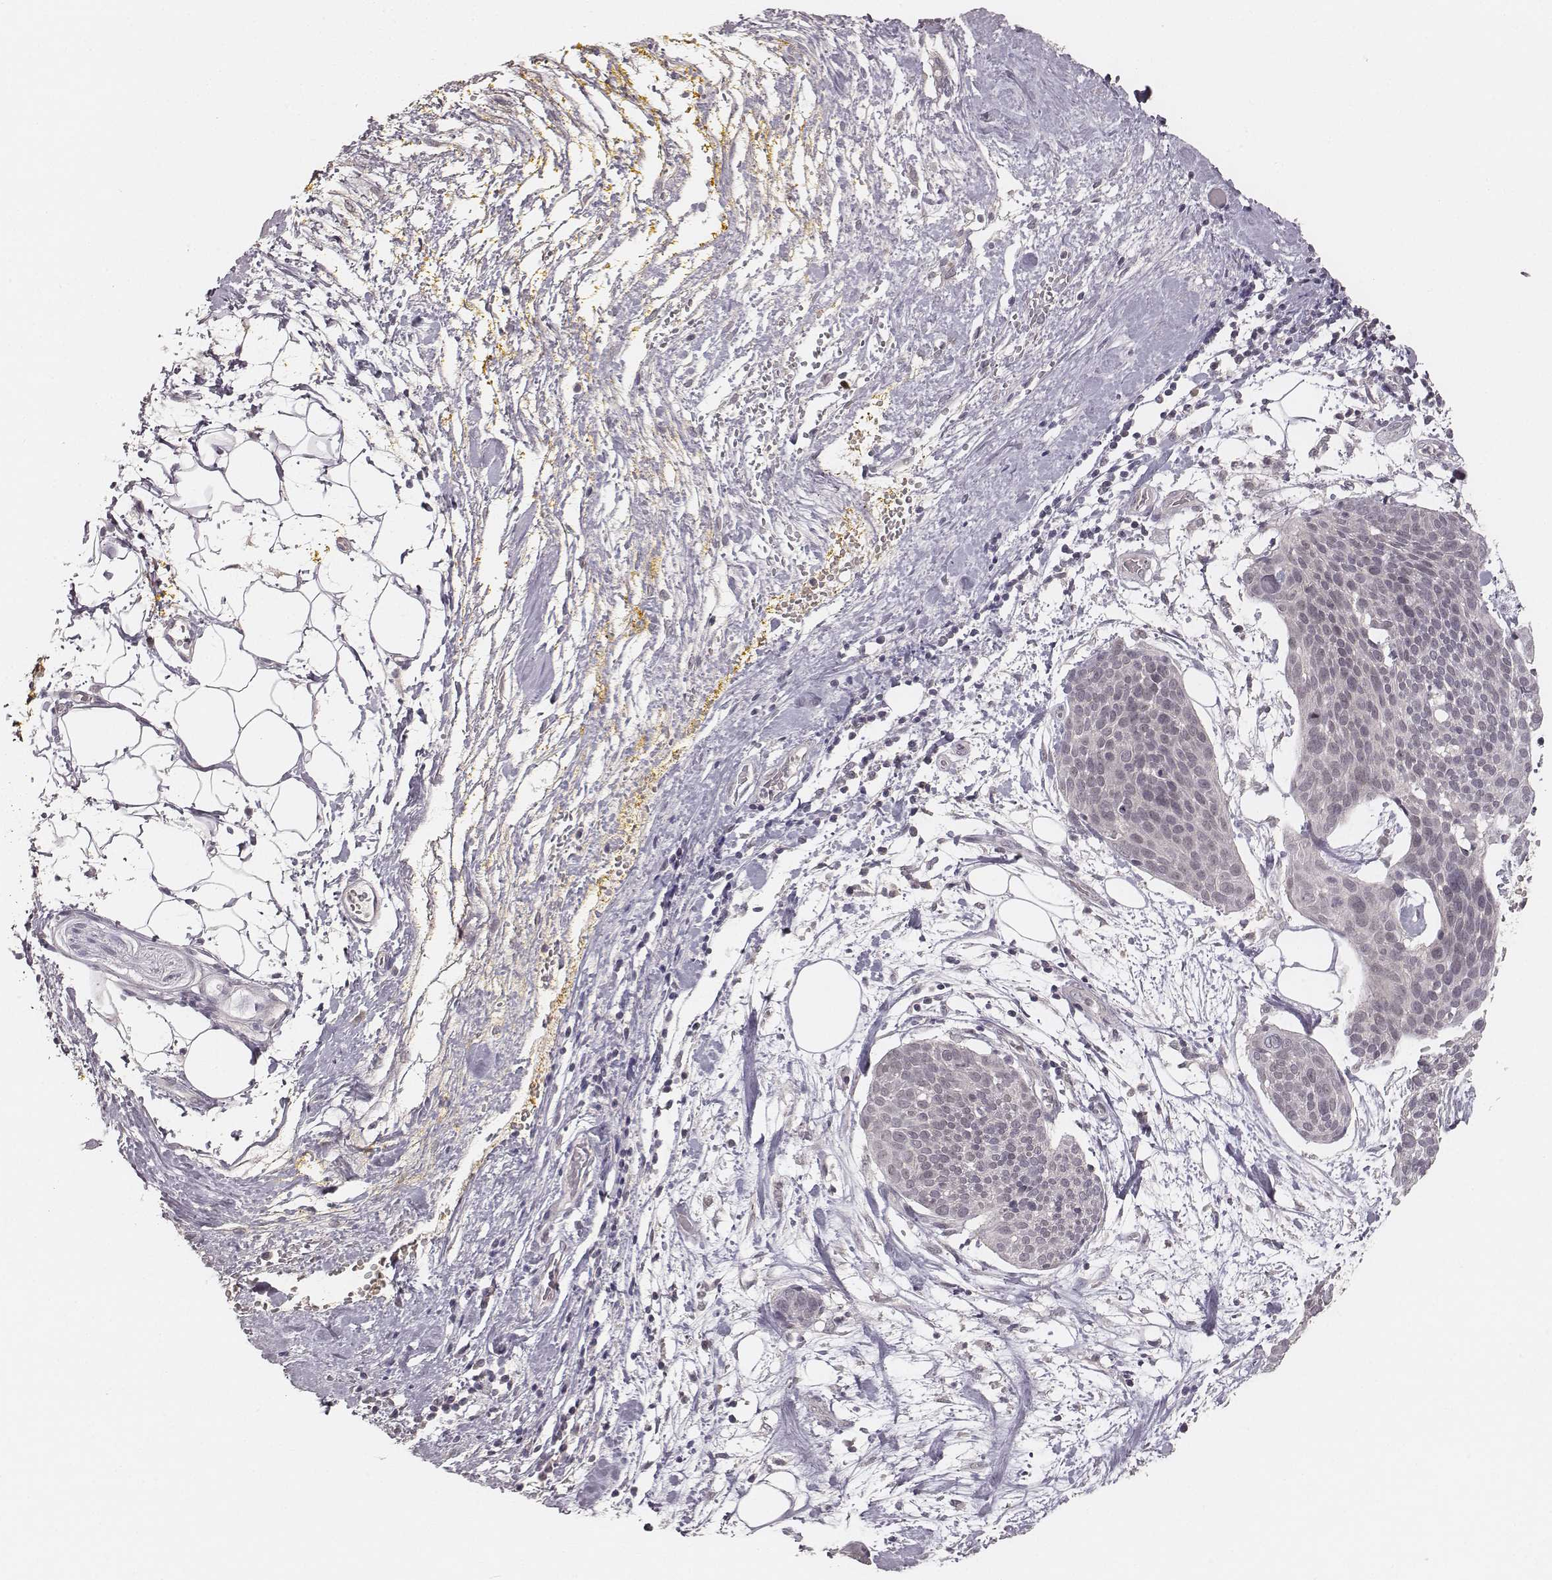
{"staining": {"intensity": "negative", "quantity": "none", "location": "none"}, "tissue": "cervical cancer", "cell_type": "Tumor cells", "image_type": "cancer", "snomed": [{"axis": "morphology", "description": "Squamous cell carcinoma, NOS"}, {"axis": "topography", "description": "Cervix"}], "caption": "An image of human cervical squamous cell carcinoma is negative for staining in tumor cells.", "gene": "LY6K", "patient": {"sex": "female", "age": 39}}